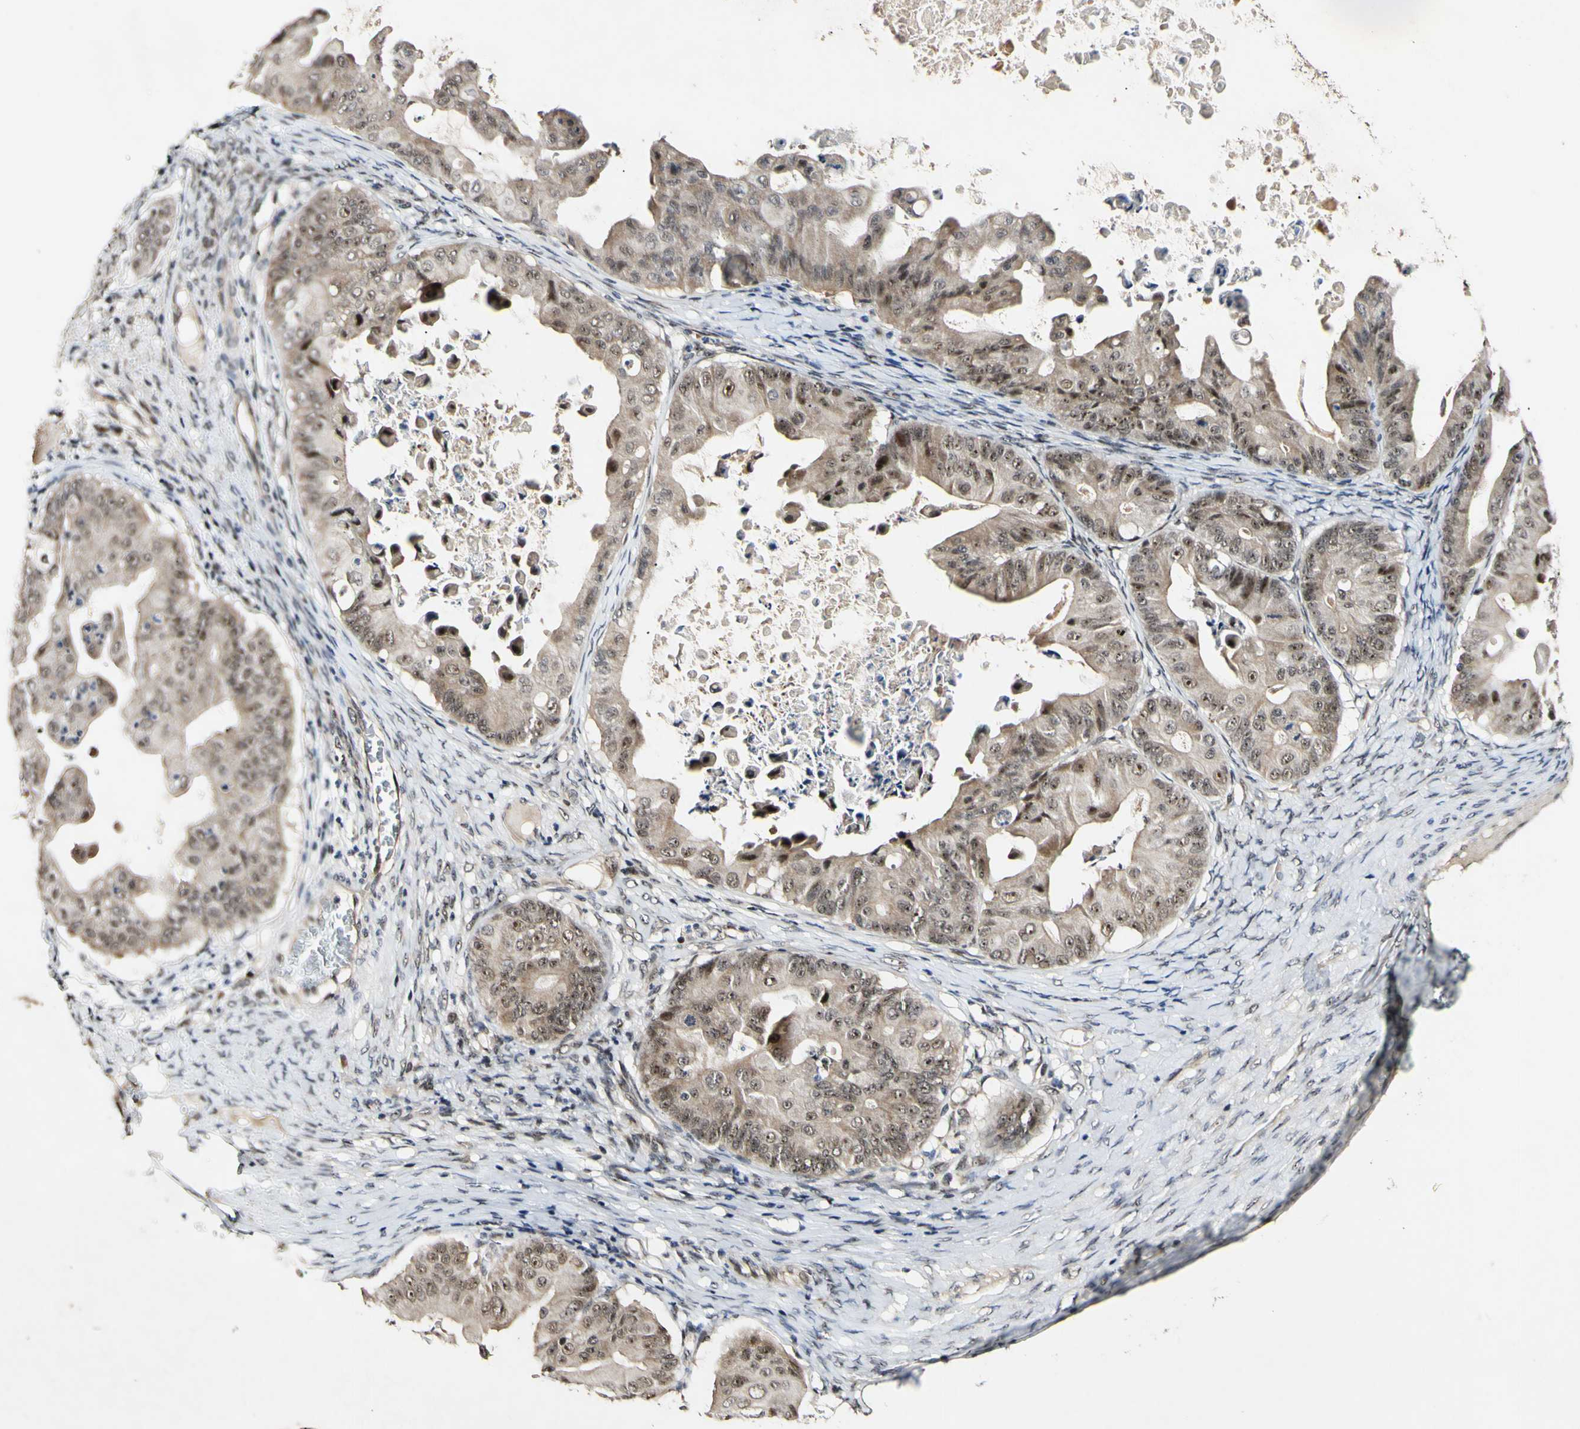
{"staining": {"intensity": "moderate", "quantity": ">75%", "location": "cytoplasmic/membranous,nuclear"}, "tissue": "ovarian cancer", "cell_type": "Tumor cells", "image_type": "cancer", "snomed": [{"axis": "morphology", "description": "Cystadenocarcinoma, mucinous, NOS"}, {"axis": "topography", "description": "Ovary"}], "caption": "This photomicrograph exhibits immunohistochemistry (IHC) staining of human mucinous cystadenocarcinoma (ovarian), with medium moderate cytoplasmic/membranous and nuclear expression in approximately >75% of tumor cells.", "gene": "POLR2F", "patient": {"sex": "female", "age": 37}}